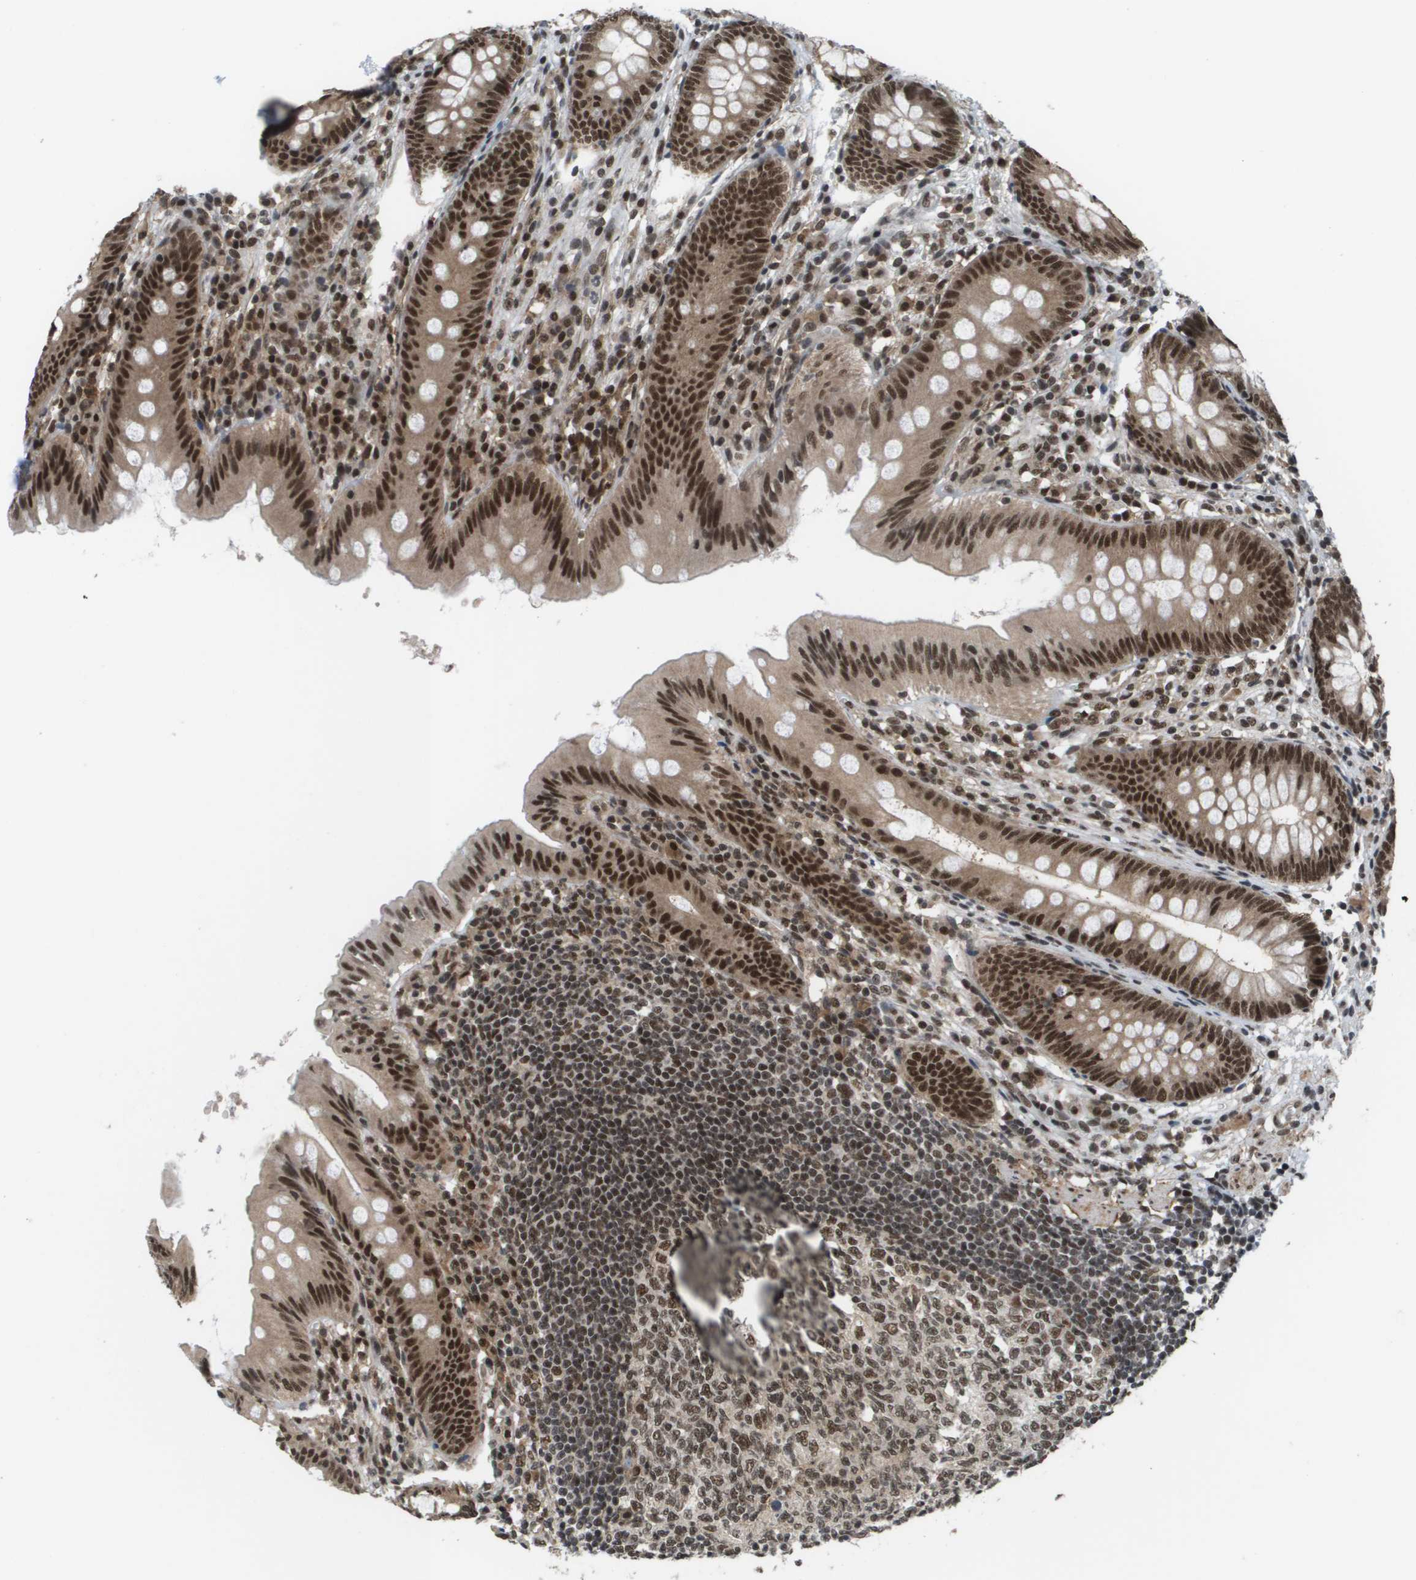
{"staining": {"intensity": "strong", "quantity": ">75%", "location": "cytoplasmic/membranous,nuclear"}, "tissue": "appendix", "cell_type": "Glandular cells", "image_type": "normal", "snomed": [{"axis": "morphology", "description": "Normal tissue, NOS"}, {"axis": "topography", "description": "Appendix"}], "caption": "Glandular cells demonstrate high levels of strong cytoplasmic/membranous,nuclear positivity in about >75% of cells in benign appendix.", "gene": "PRCC", "patient": {"sex": "male", "age": 56}}